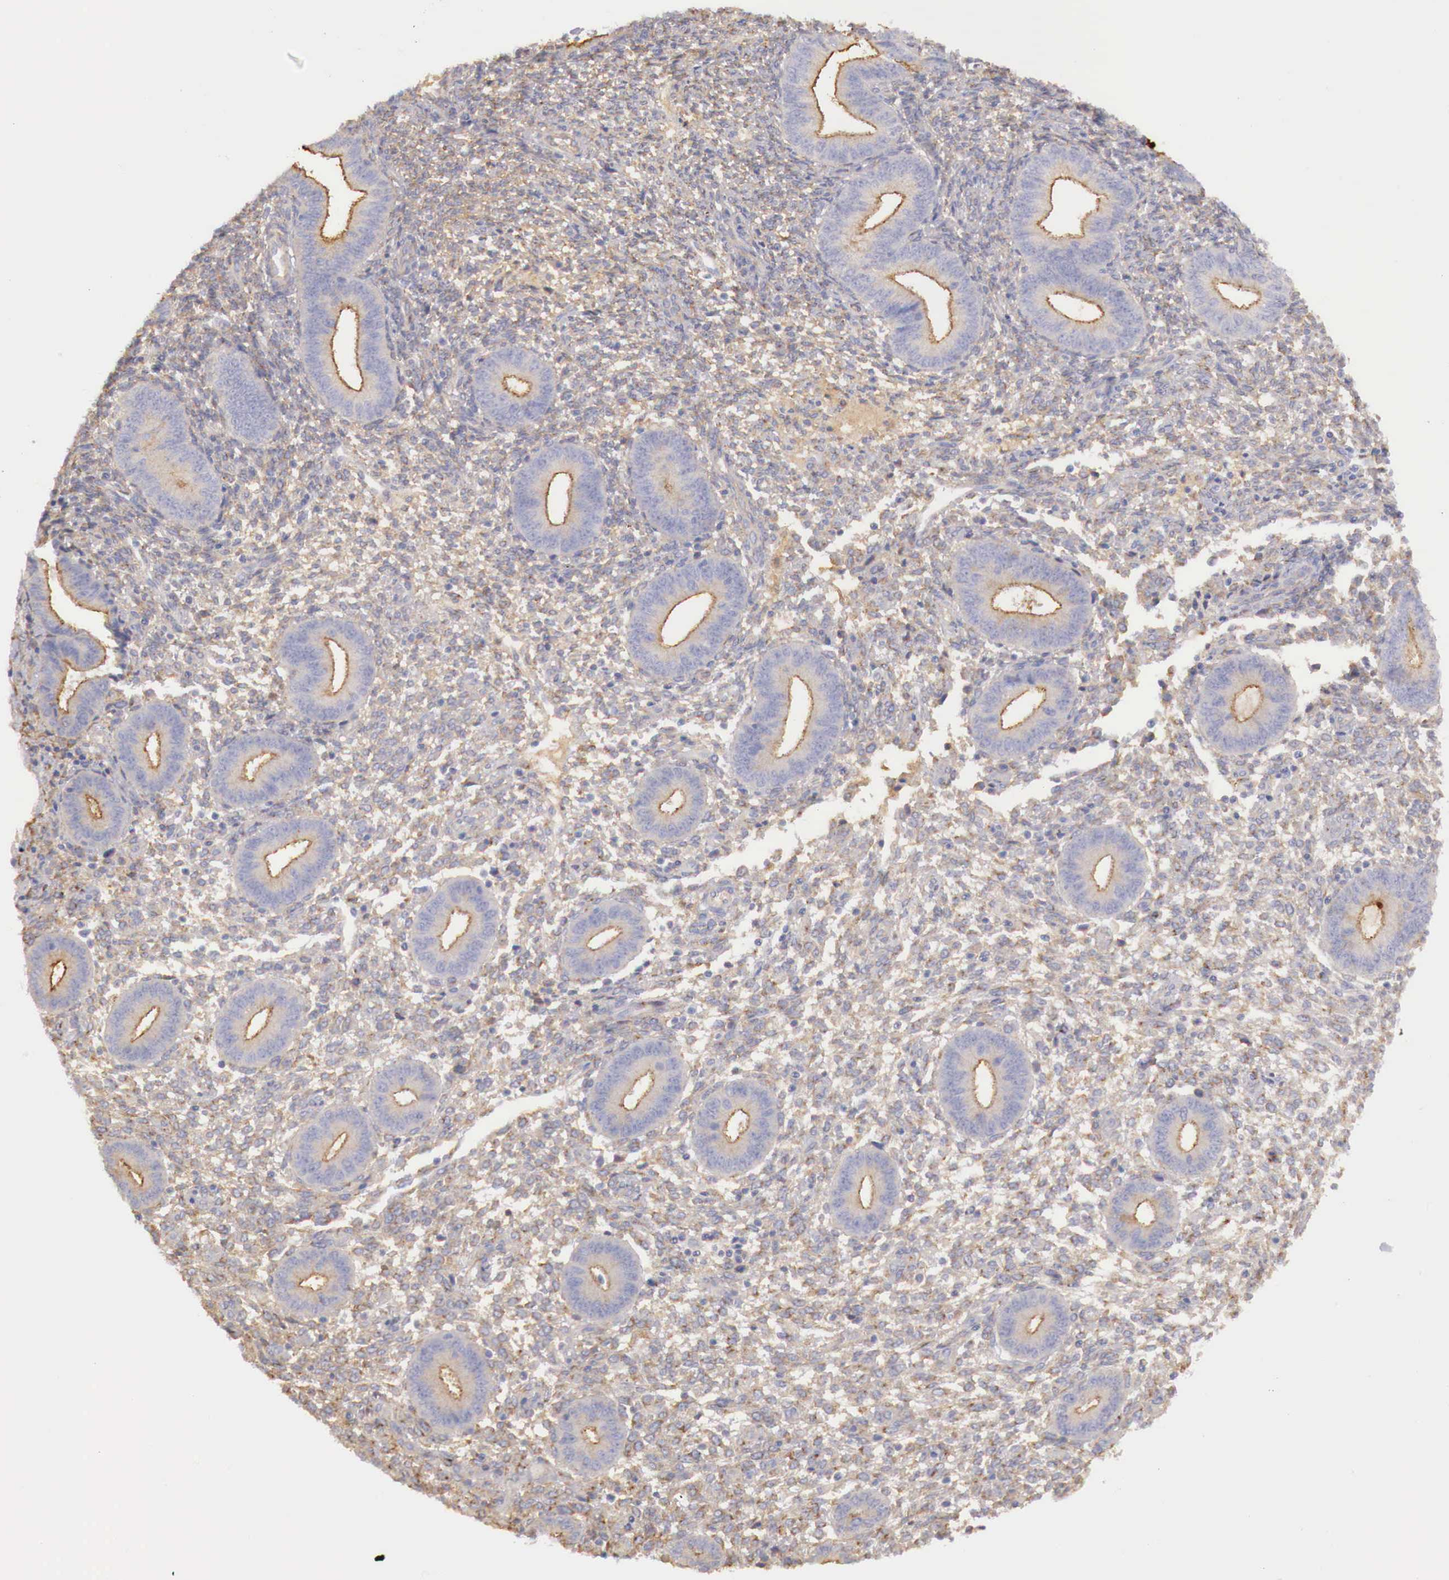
{"staining": {"intensity": "moderate", "quantity": "25%-75%", "location": "cytoplasmic/membranous"}, "tissue": "endometrium", "cell_type": "Cells in endometrial stroma", "image_type": "normal", "snomed": [{"axis": "morphology", "description": "Normal tissue, NOS"}, {"axis": "topography", "description": "Endometrium"}], "caption": "Endometrium stained for a protein (brown) exhibits moderate cytoplasmic/membranous positive expression in approximately 25%-75% of cells in endometrial stroma.", "gene": "KLHDC7B", "patient": {"sex": "female", "age": 35}}